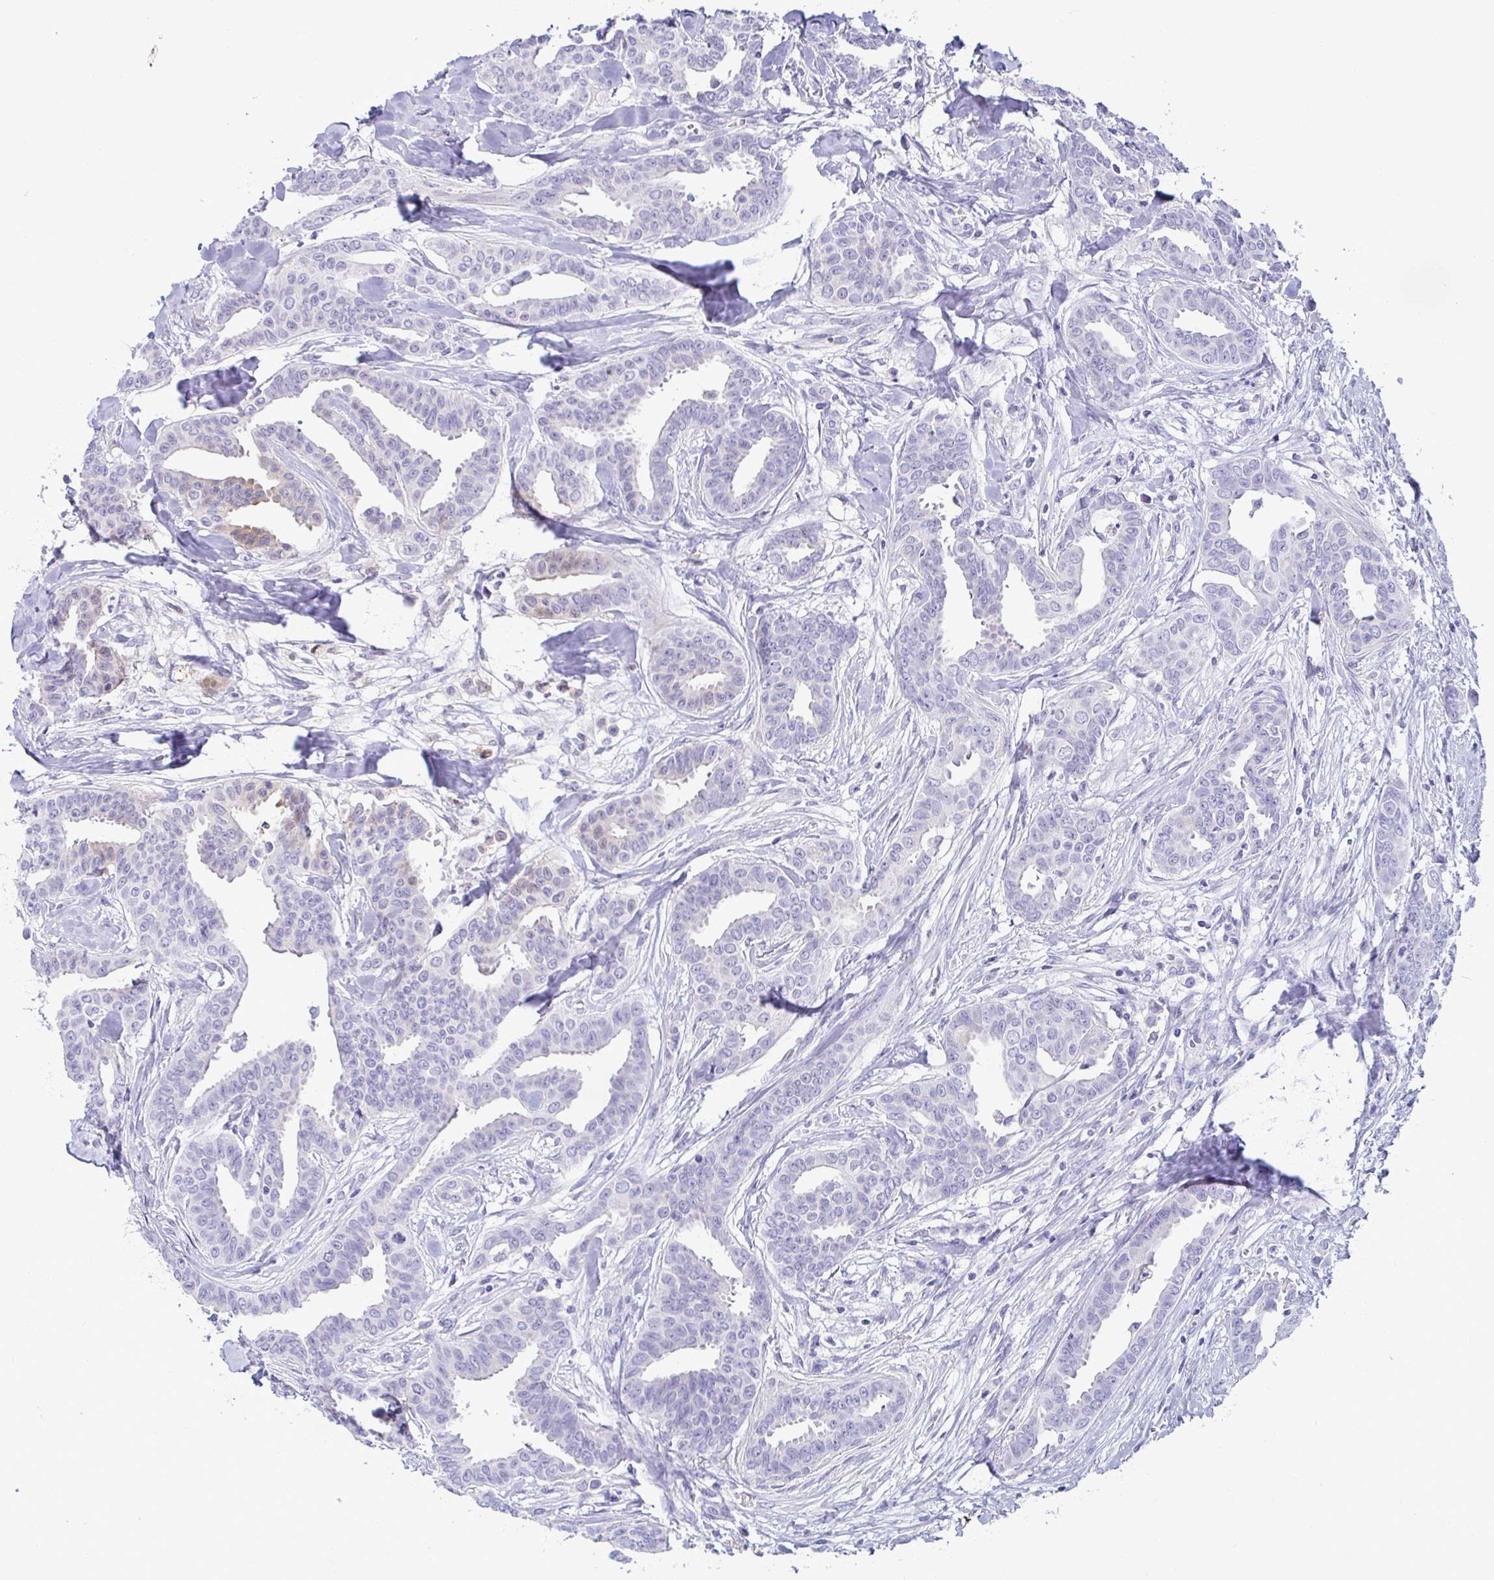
{"staining": {"intensity": "negative", "quantity": "none", "location": "none"}, "tissue": "breast cancer", "cell_type": "Tumor cells", "image_type": "cancer", "snomed": [{"axis": "morphology", "description": "Duct carcinoma"}, {"axis": "topography", "description": "Breast"}], "caption": "IHC photomicrograph of human breast cancer stained for a protein (brown), which displays no positivity in tumor cells.", "gene": "TFPI2", "patient": {"sex": "female", "age": 45}}